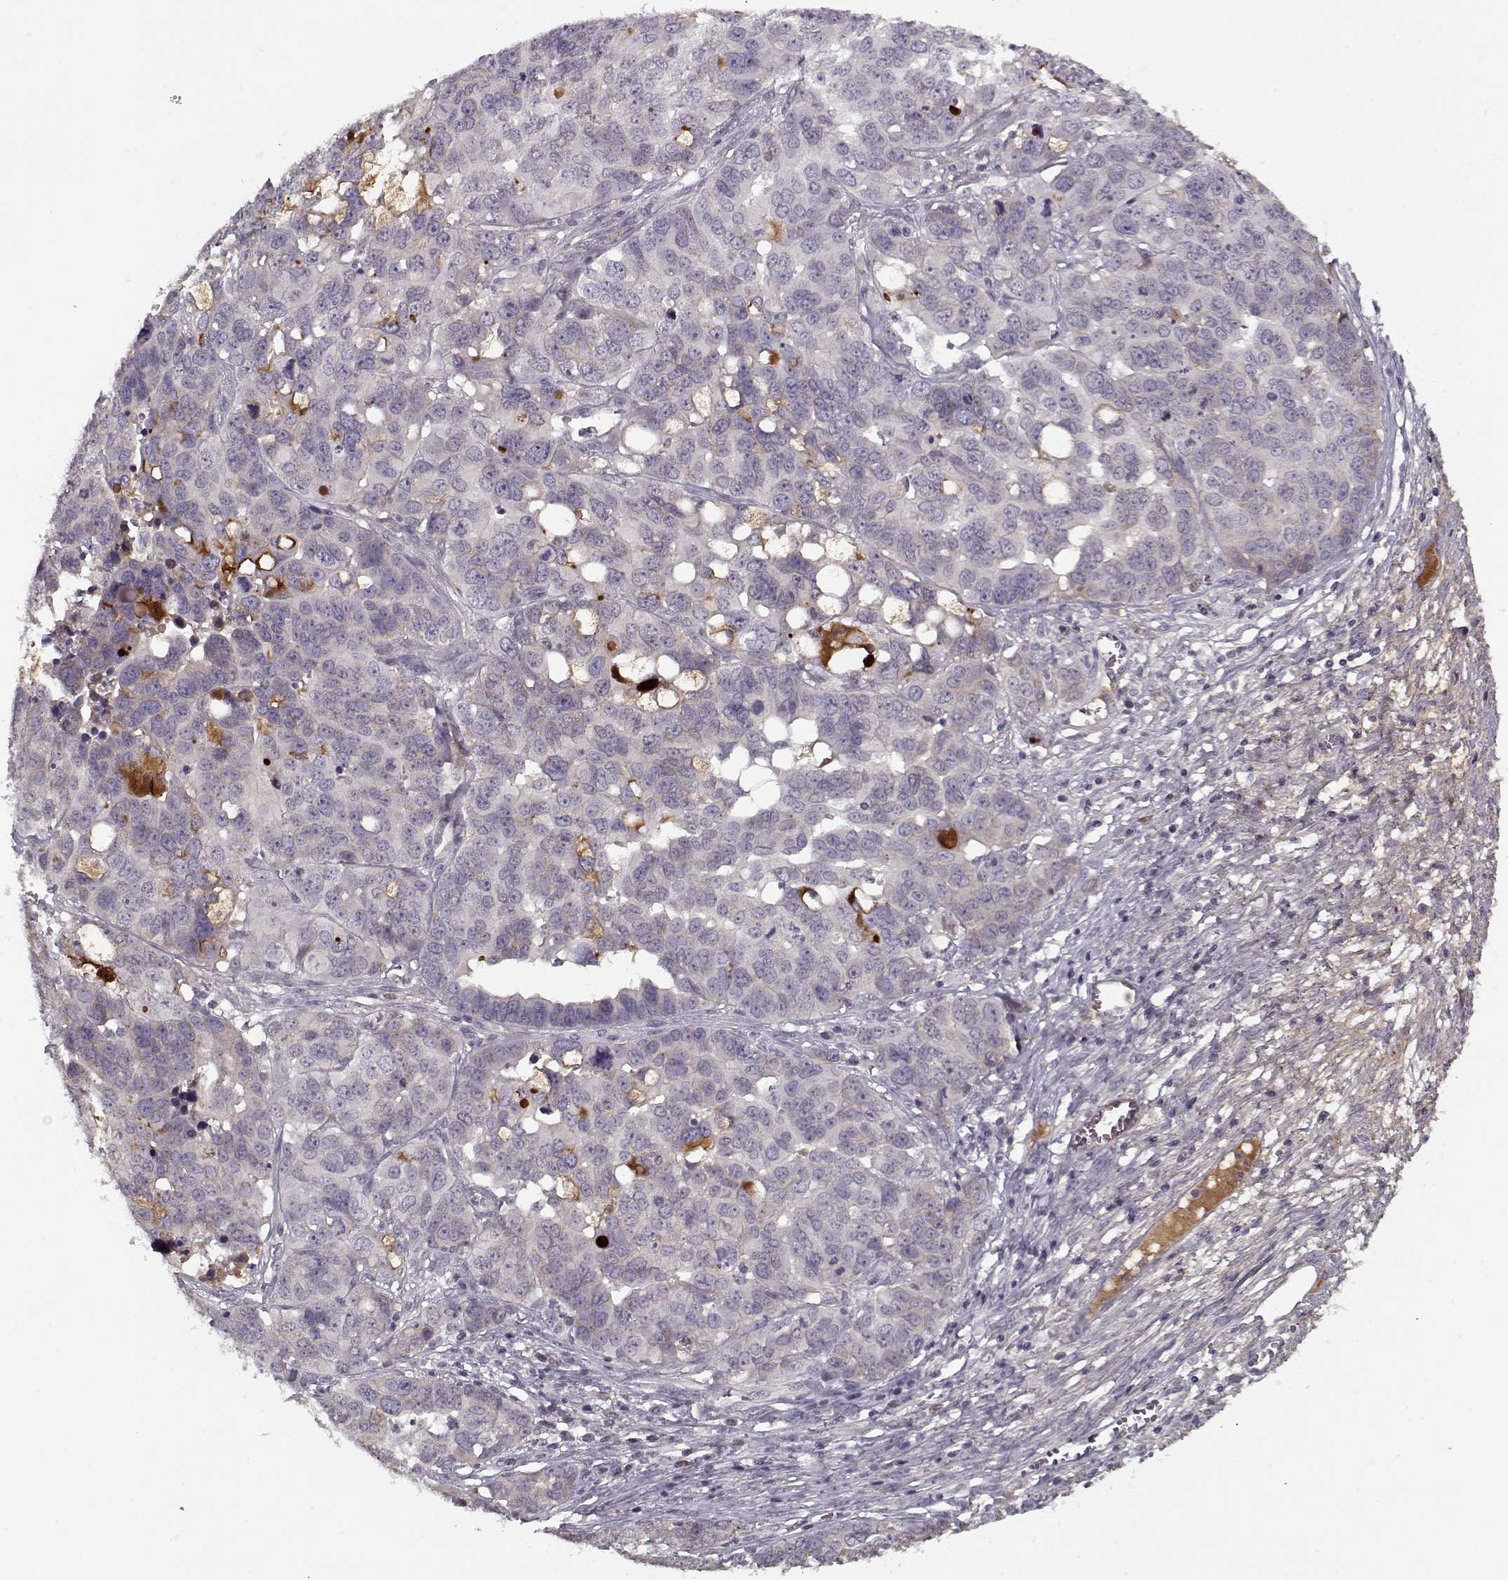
{"staining": {"intensity": "negative", "quantity": "none", "location": "none"}, "tissue": "ovarian cancer", "cell_type": "Tumor cells", "image_type": "cancer", "snomed": [{"axis": "morphology", "description": "Carcinoma, endometroid"}, {"axis": "topography", "description": "Ovary"}], "caption": "The immunohistochemistry (IHC) micrograph has no significant staining in tumor cells of ovarian endometroid carcinoma tissue.", "gene": "AFM", "patient": {"sex": "female", "age": 78}}